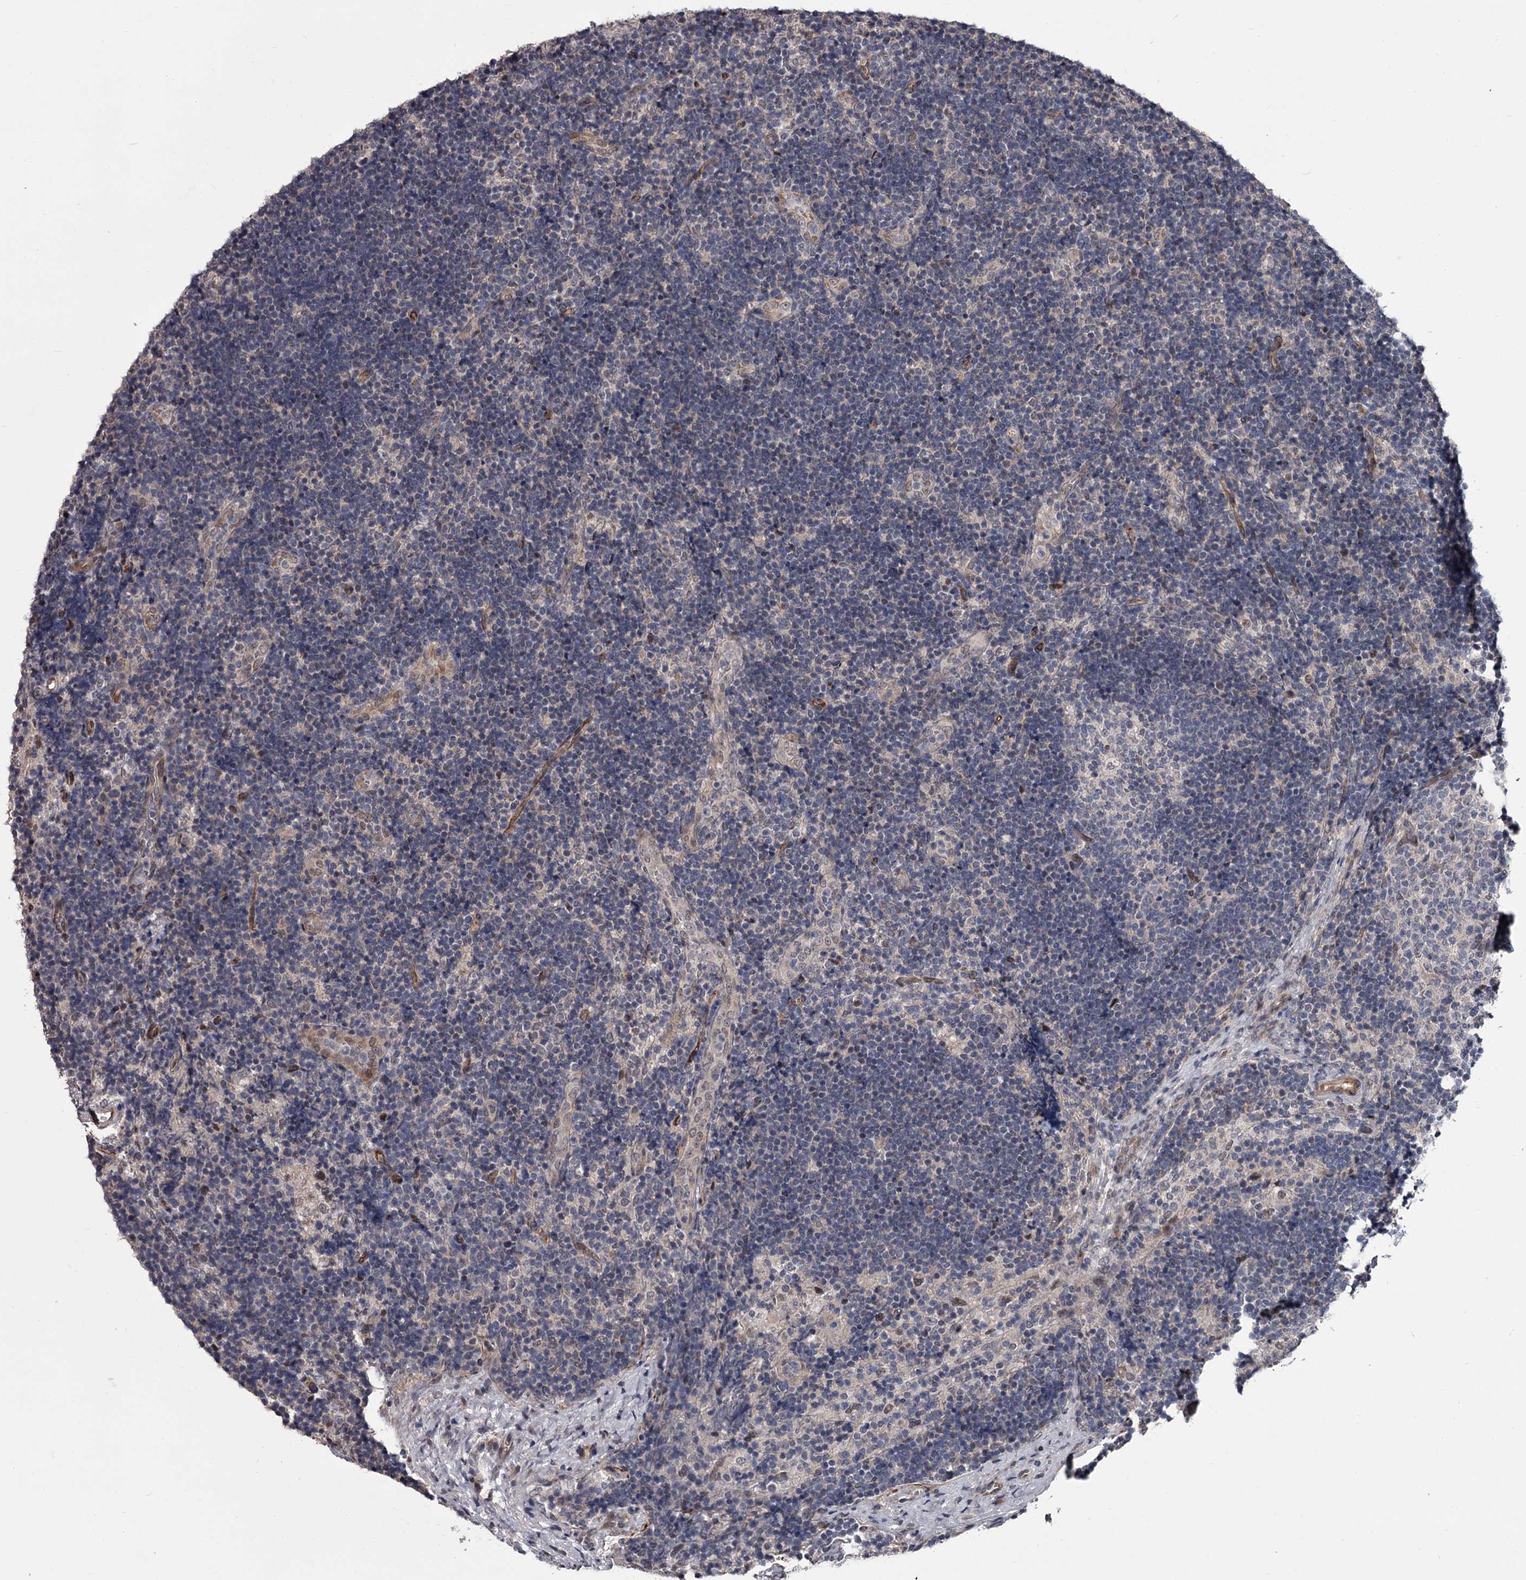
{"staining": {"intensity": "negative", "quantity": "none", "location": "none"}, "tissue": "lymph node", "cell_type": "Germinal center cells", "image_type": "normal", "snomed": [{"axis": "morphology", "description": "Normal tissue, NOS"}, {"axis": "topography", "description": "Lymph node"}], "caption": "Protein analysis of unremarkable lymph node shows no significant positivity in germinal center cells.", "gene": "PRPF40B", "patient": {"sex": "female", "age": 22}}